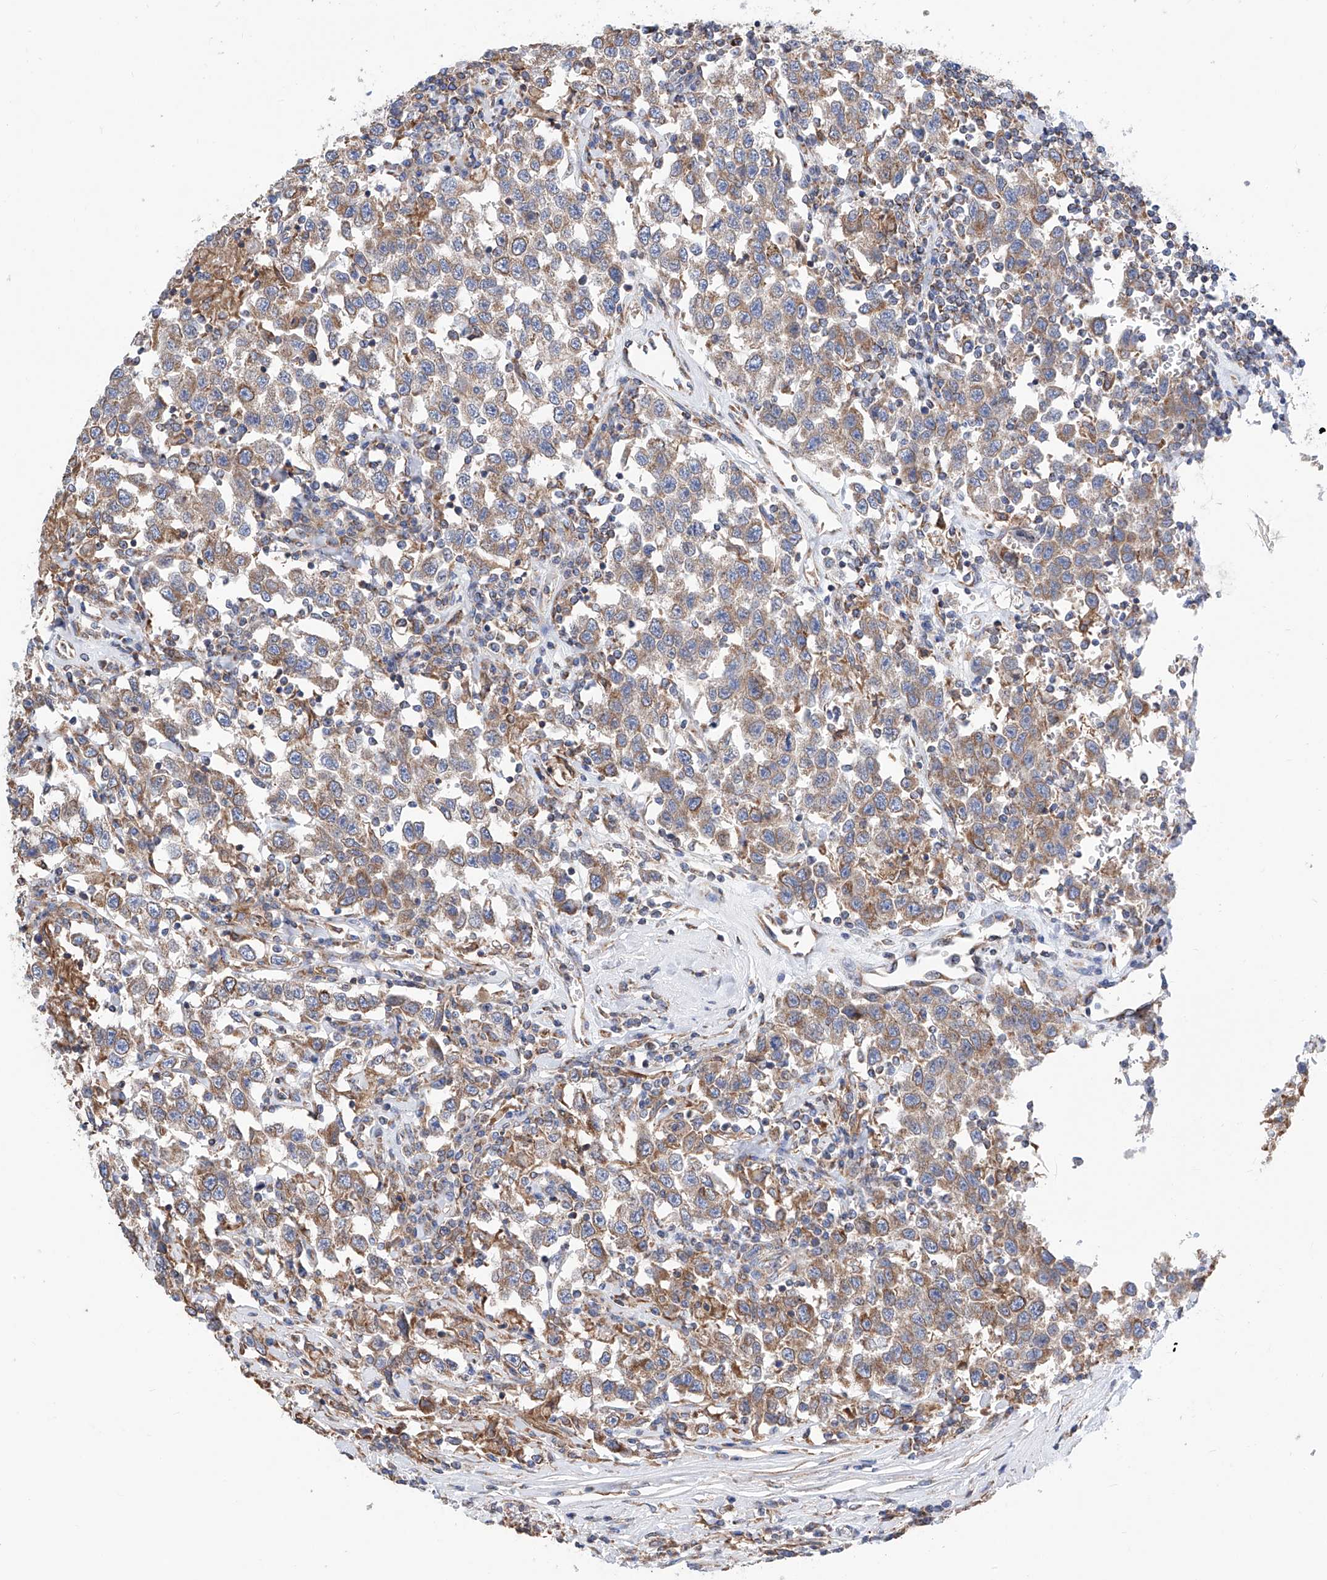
{"staining": {"intensity": "weak", "quantity": ">75%", "location": "cytoplasmic/membranous"}, "tissue": "testis cancer", "cell_type": "Tumor cells", "image_type": "cancer", "snomed": [{"axis": "morphology", "description": "Seminoma, NOS"}, {"axis": "topography", "description": "Testis"}], "caption": "Immunohistochemical staining of testis cancer exhibits low levels of weak cytoplasmic/membranous protein expression in about >75% of tumor cells.", "gene": "MAD2L1", "patient": {"sex": "male", "age": 41}}